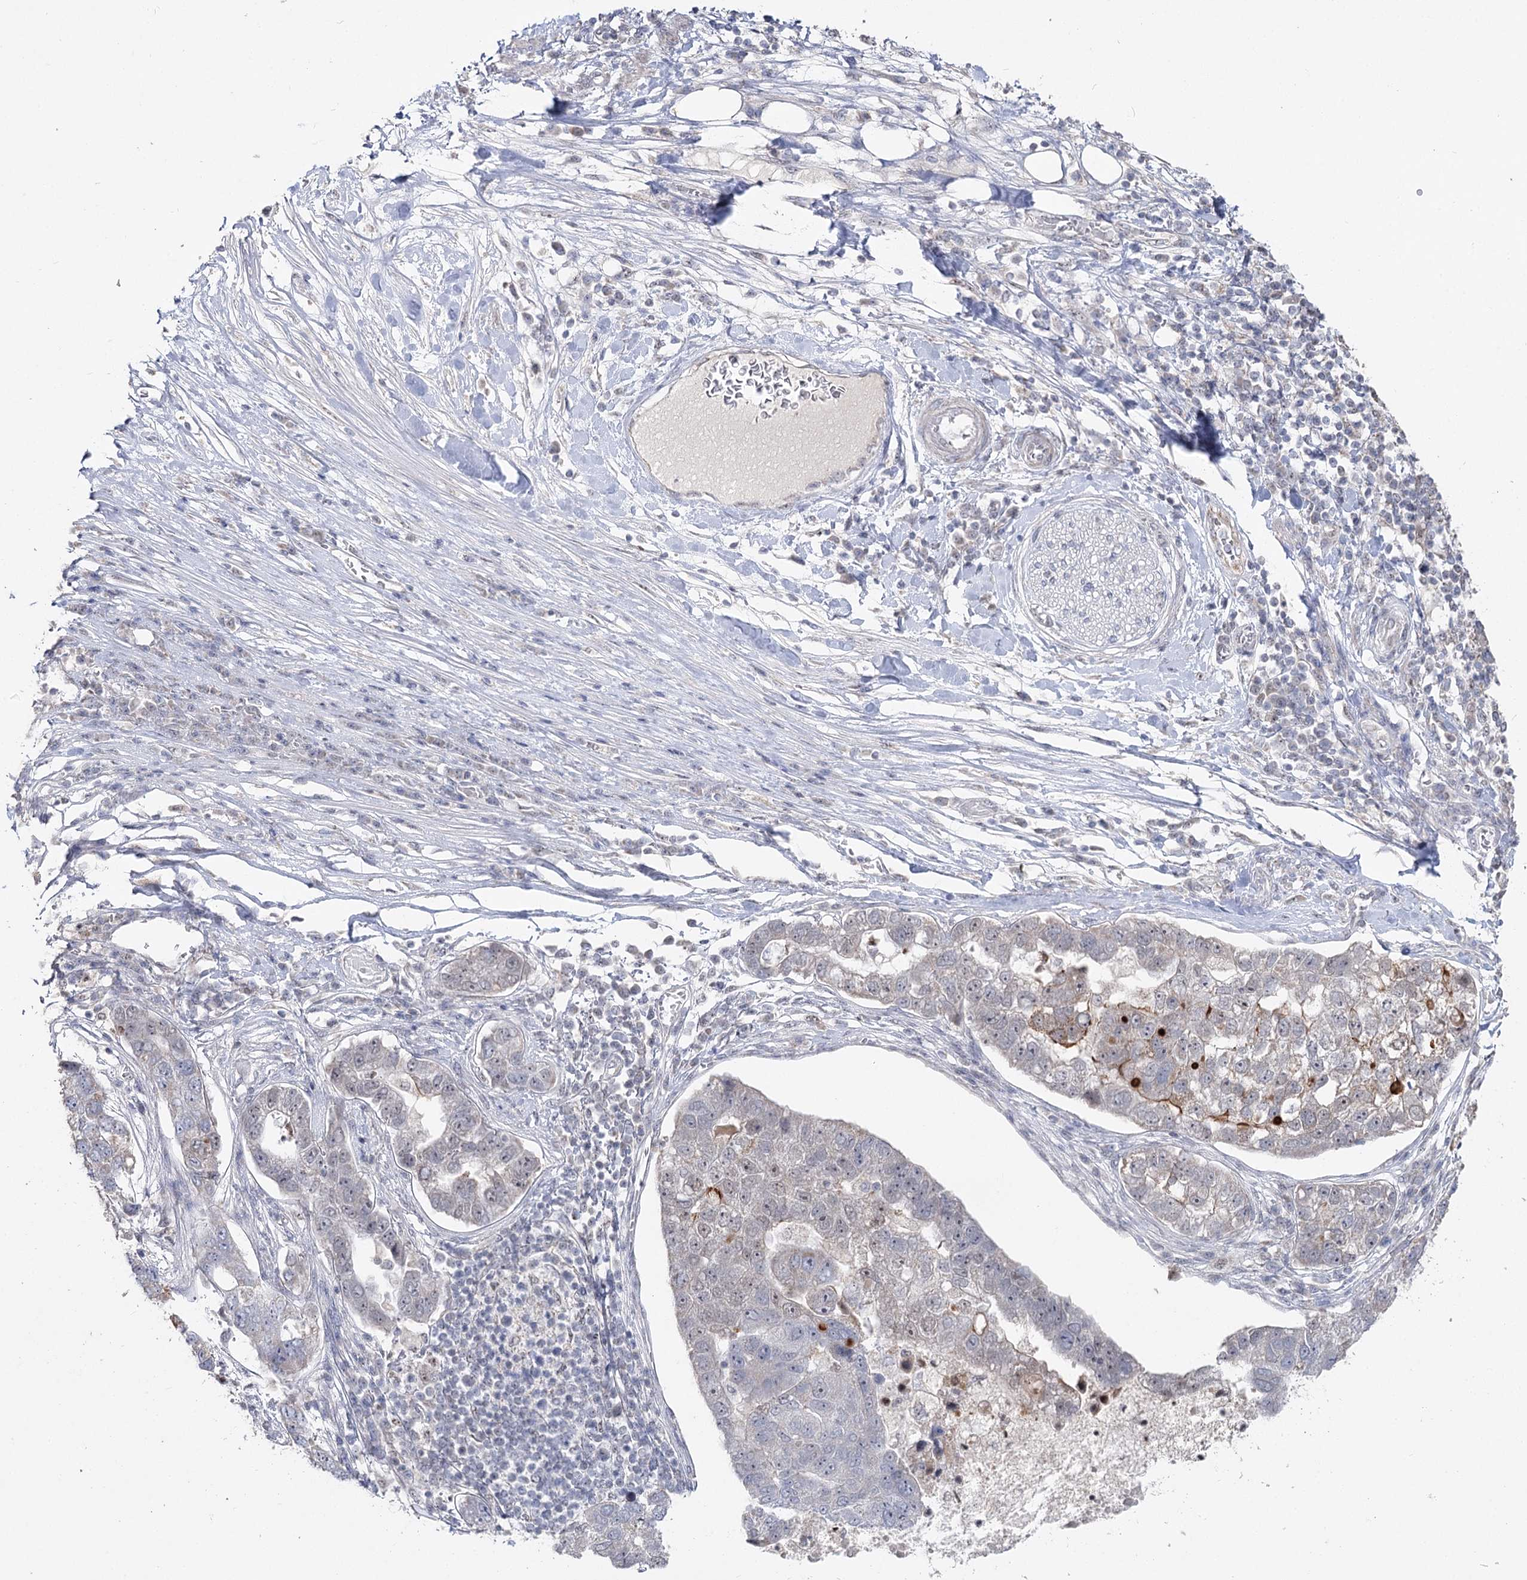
{"staining": {"intensity": "moderate", "quantity": "<25%", "location": "cytoplasmic/membranous"}, "tissue": "pancreatic cancer", "cell_type": "Tumor cells", "image_type": "cancer", "snomed": [{"axis": "morphology", "description": "Adenocarcinoma, NOS"}, {"axis": "topography", "description": "Pancreas"}], "caption": "High-power microscopy captured an IHC micrograph of pancreatic cancer, revealing moderate cytoplasmic/membranous staining in approximately <25% of tumor cells.", "gene": "RUFY4", "patient": {"sex": "female", "age": 61}}